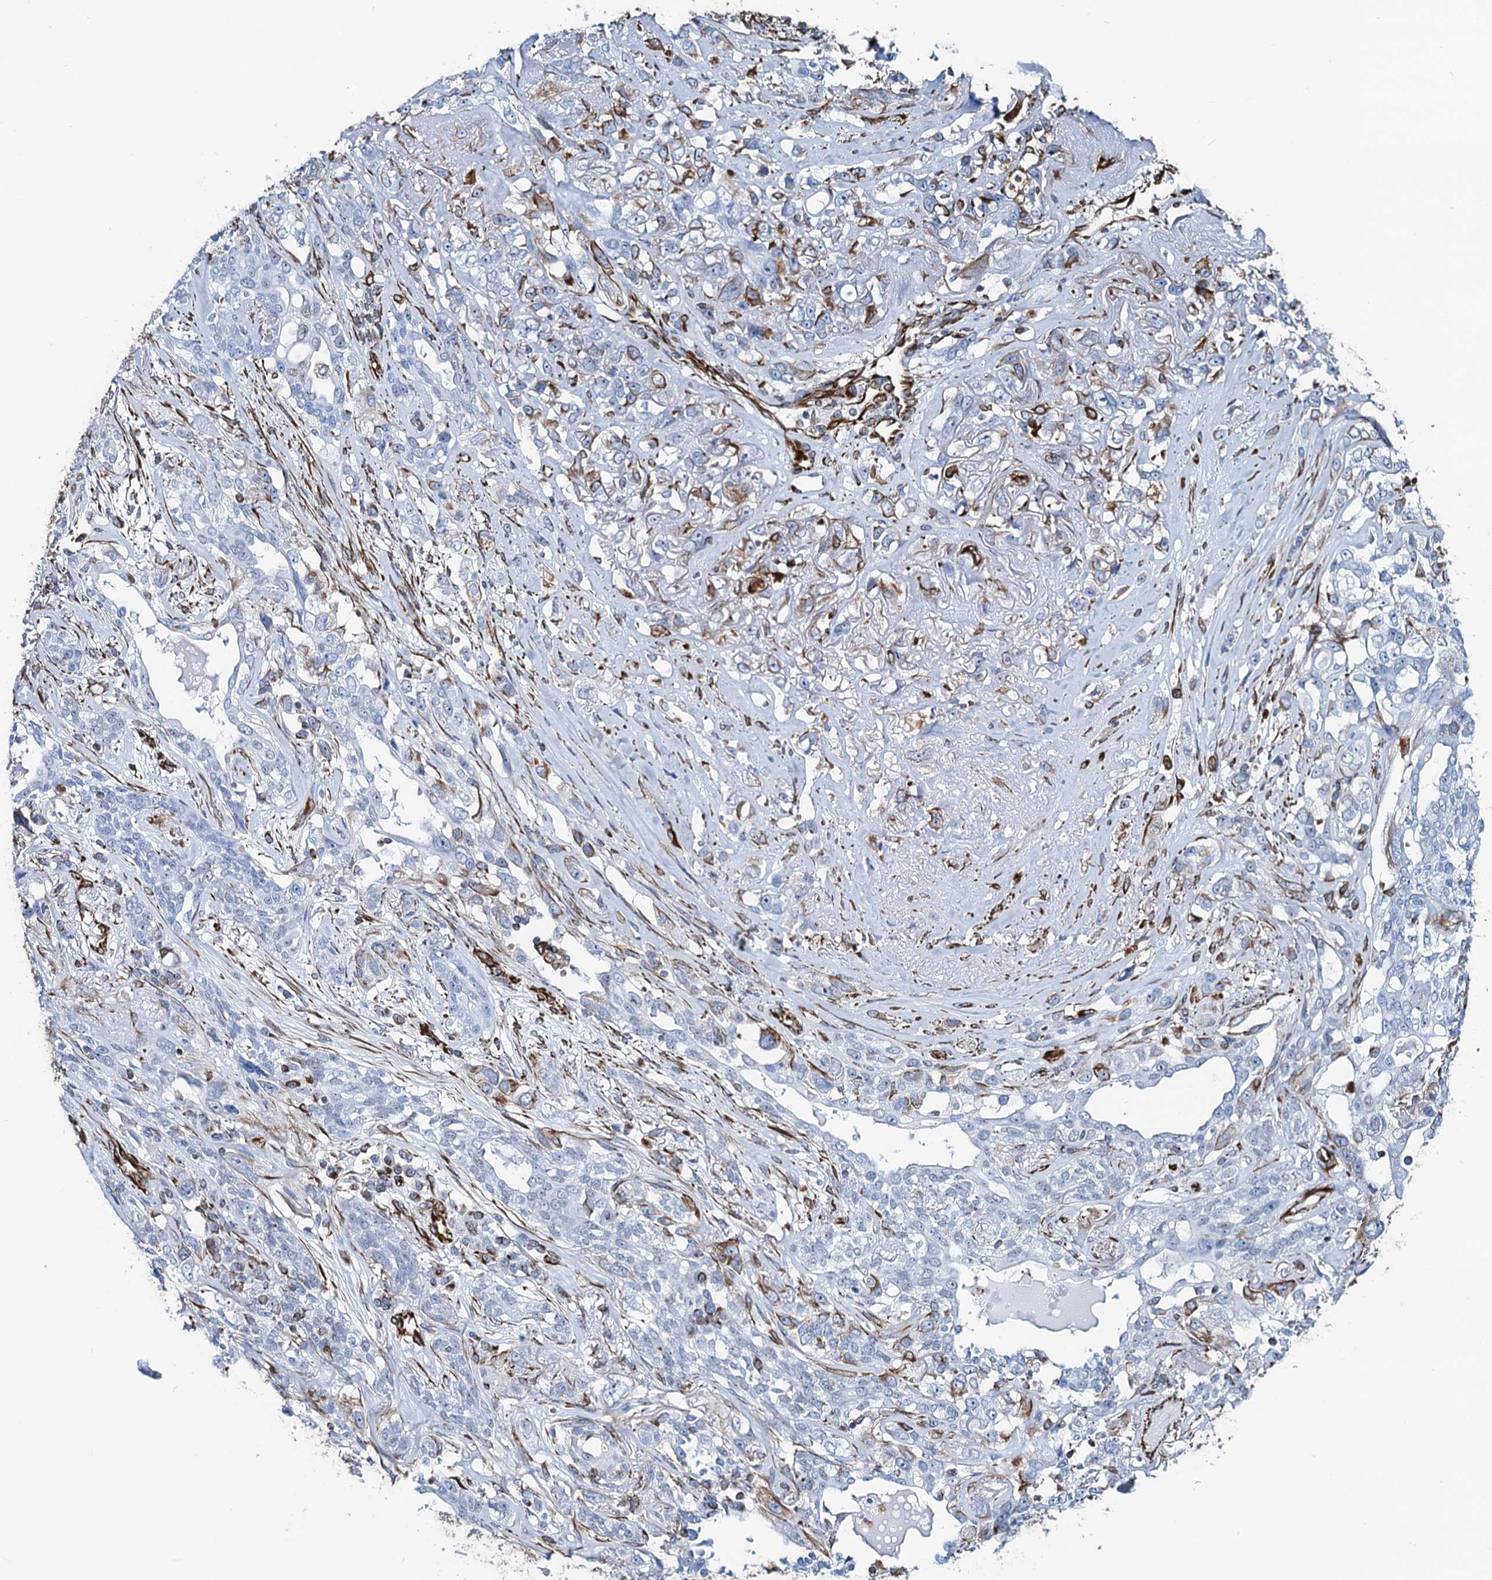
{"staining": {"intensity": "negative", "quantity": "none", "location": "none"}, "tissue": "lung cancer", "cell_type": "Tumor cells", "image_type": "cancer", "snomed": [{"axis": "morphology", "description": "Squamous cell carcinoma, NOS"}, {"axis": "topography", "description": "Lung"}], "caption": "High power microscopy micrograph of an immunohistochemistry (IHC) micrograph of lung squamous cell carcinoma, revealing no significant expression in tumor cells.", "gene": "PGM2", "patient": {"sex": "female", "age": 70}}